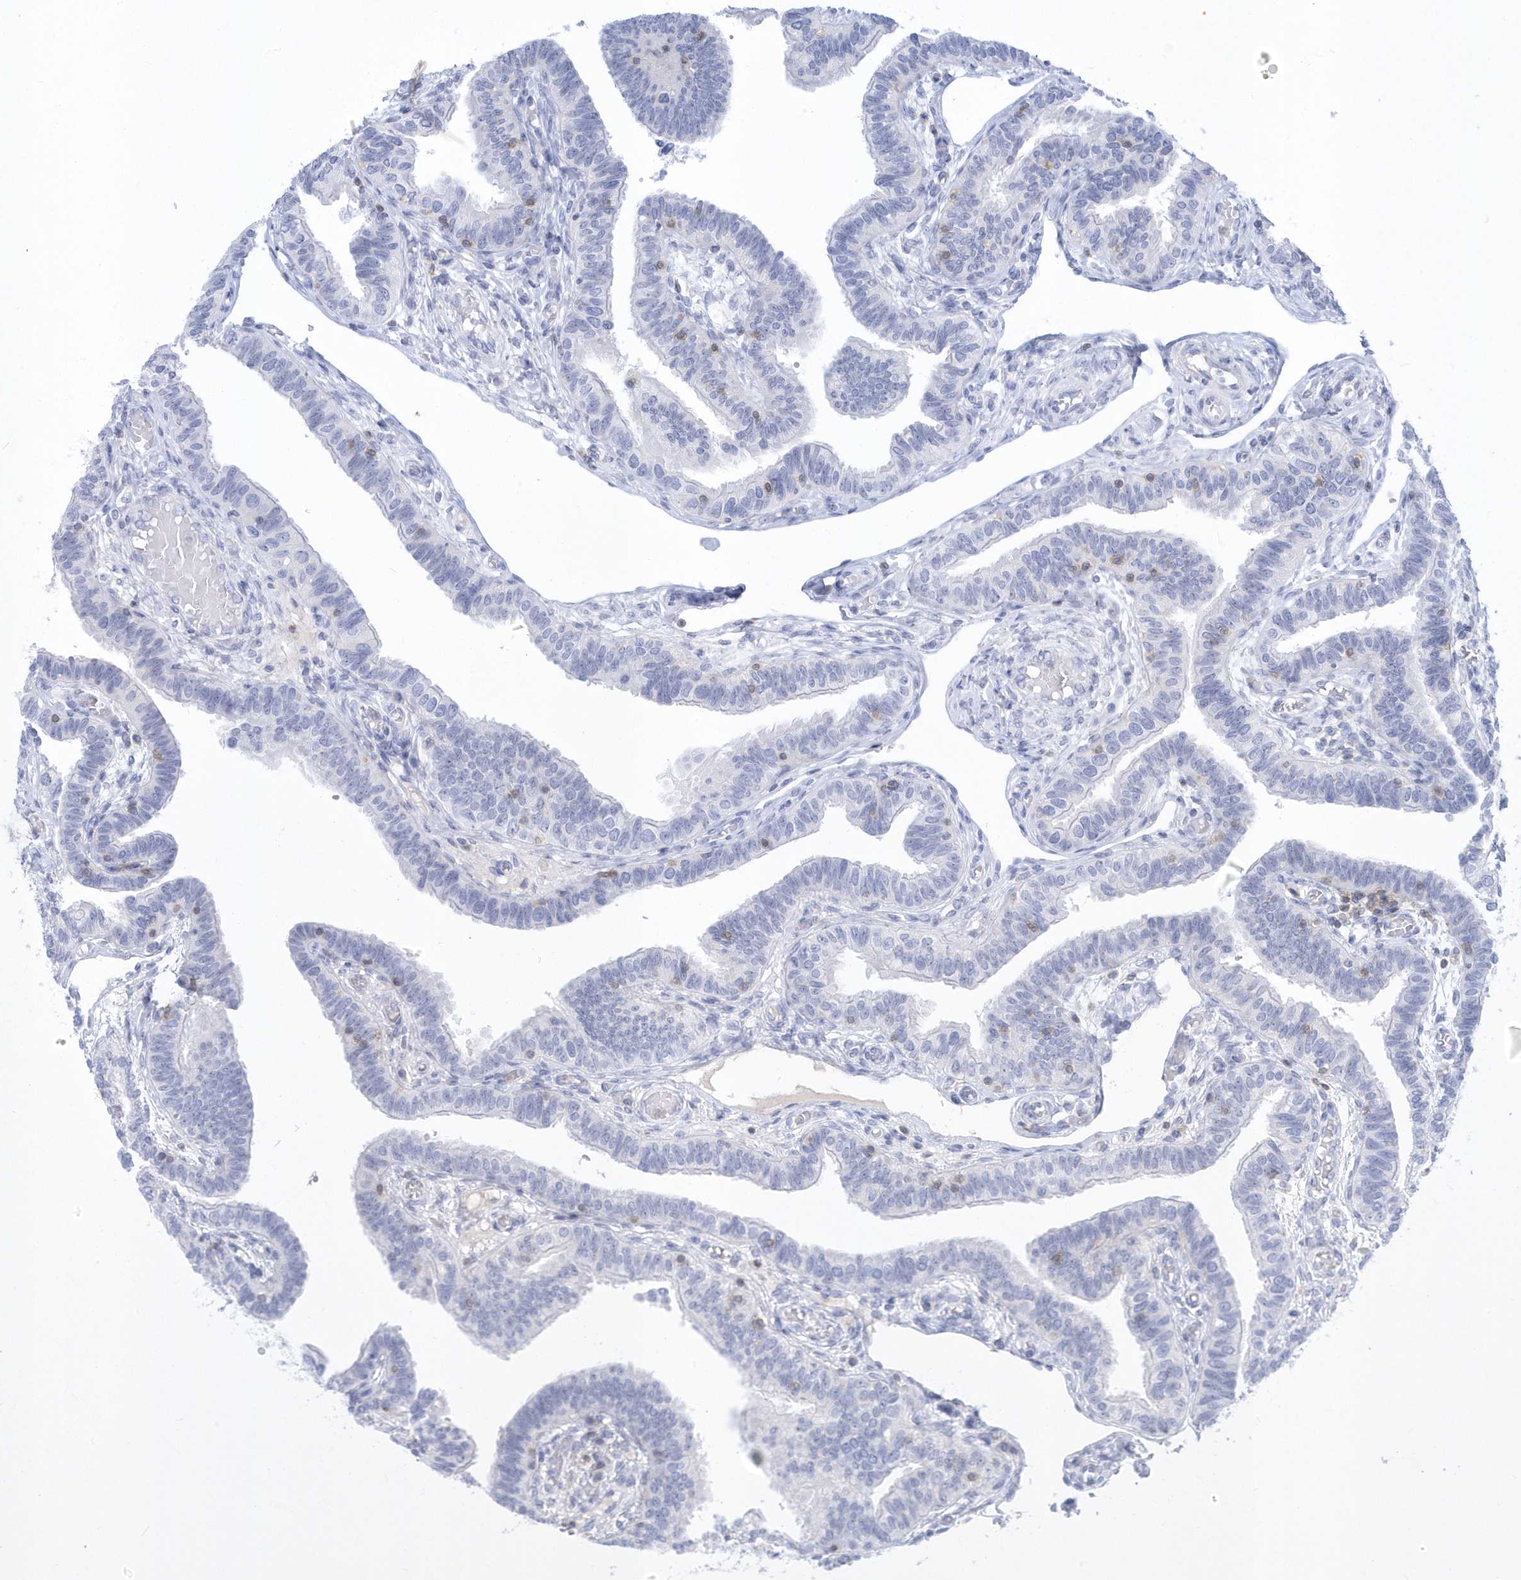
{"staining": {"intensity": "negative", "quantity": "none", "location": "none"}, "tissue": "fallopian tube", "cell_type": "Glandular cells", "image_type": "normal", "snomed": [{"axis": "morphology", "description": "Normal tissue, NOS"}, {"axis": "topography", "description": "Fallopian tube"}], "caption": "High power microscopy micrograph of an immunohistochemistry histopathology image of unremarkable fallopian tube, revealing no significant staining in glandular cells. (DAB (3,3'-diaminobenzidine) IHC visualized using brightfield microscopy, high magnification).", "gene": "PSD4", "patient": {"sex": "female", "age": 39}}